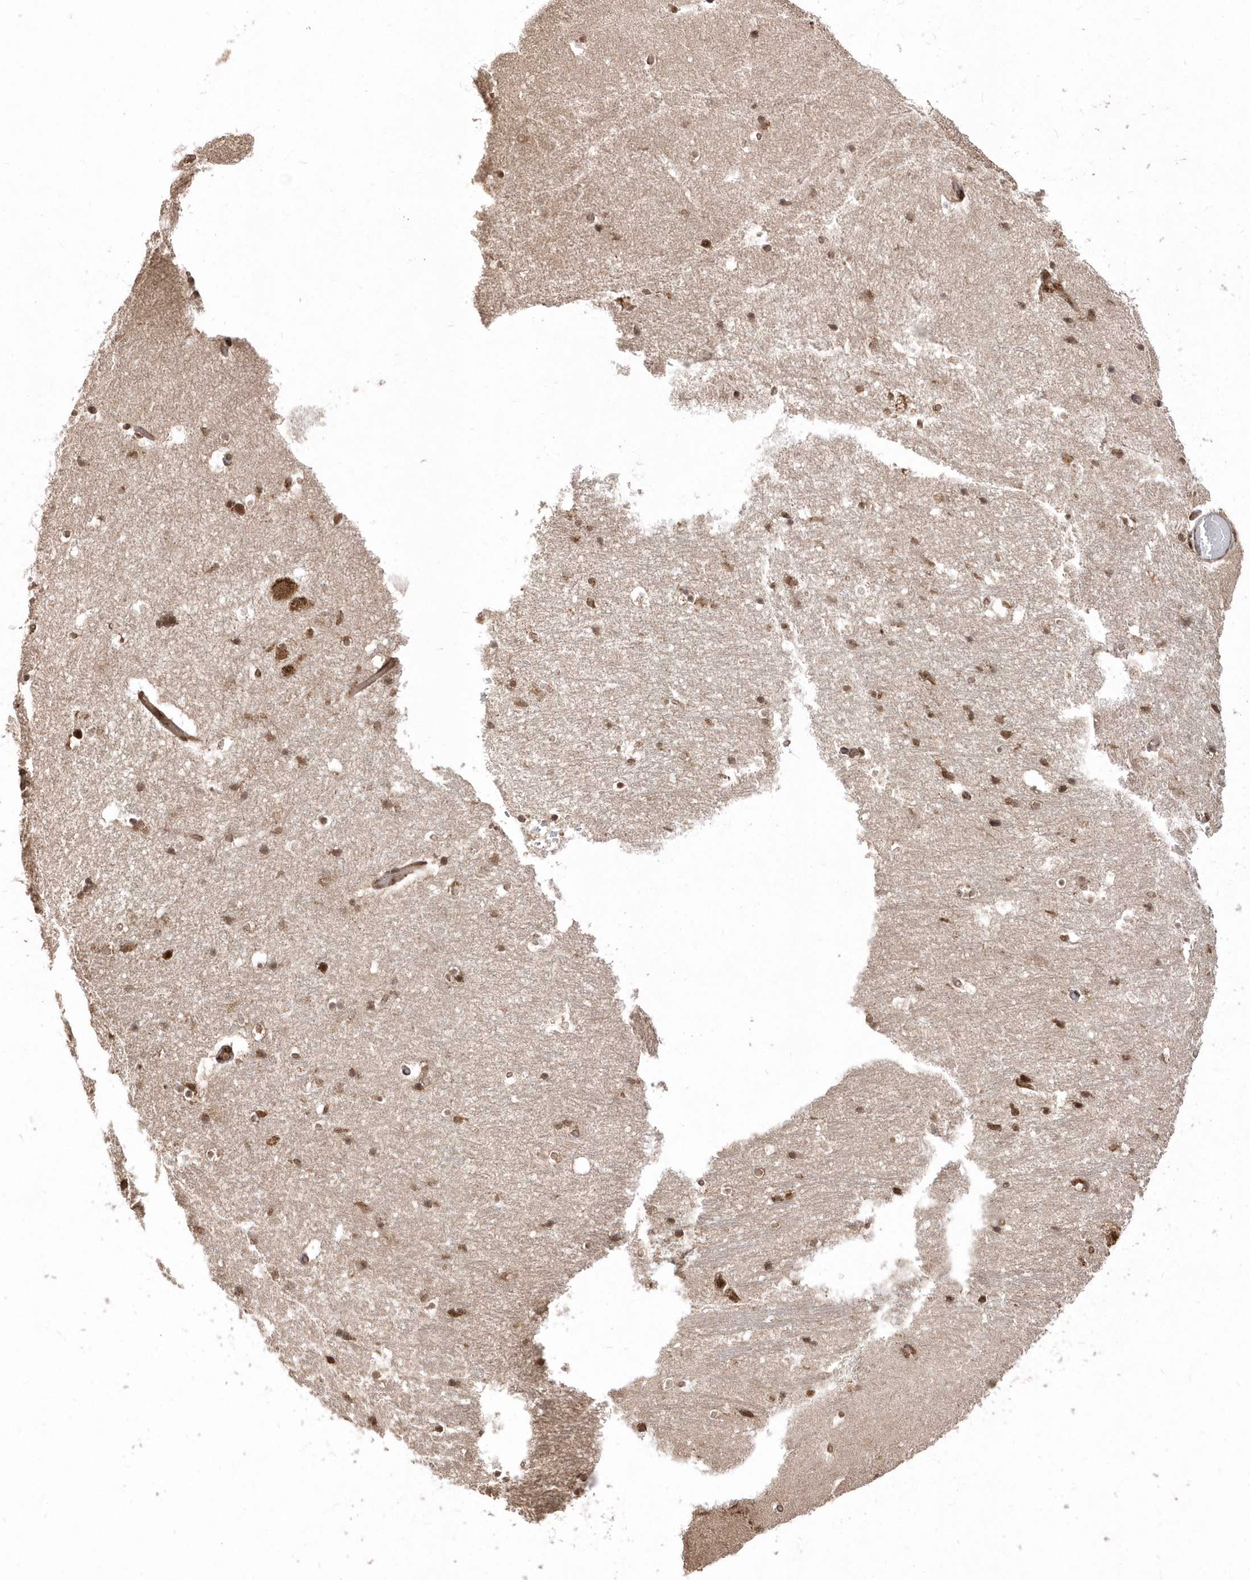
{"staining": {"intensity": "moderate", "quantity": ">75%", "location": "cytoplasmic/membranous"}, "tissue": "hippocampus", "cell_type": "Glial cells", "image_type": "normal", "snomed": [{"axis": "morphology", "description": "Normal tissue, NOS"}, {"axis": "topography", "description": "Hippocampus"}], "caption": "A photomicrograph showing moderate cytoplasmic/membranous staining in about >75% of glial cells in benign hippocampus, as visualized by brown immunohistochemical staining.", "gene": "EPC2", "patient": {"sex": "female", "age": 52}}